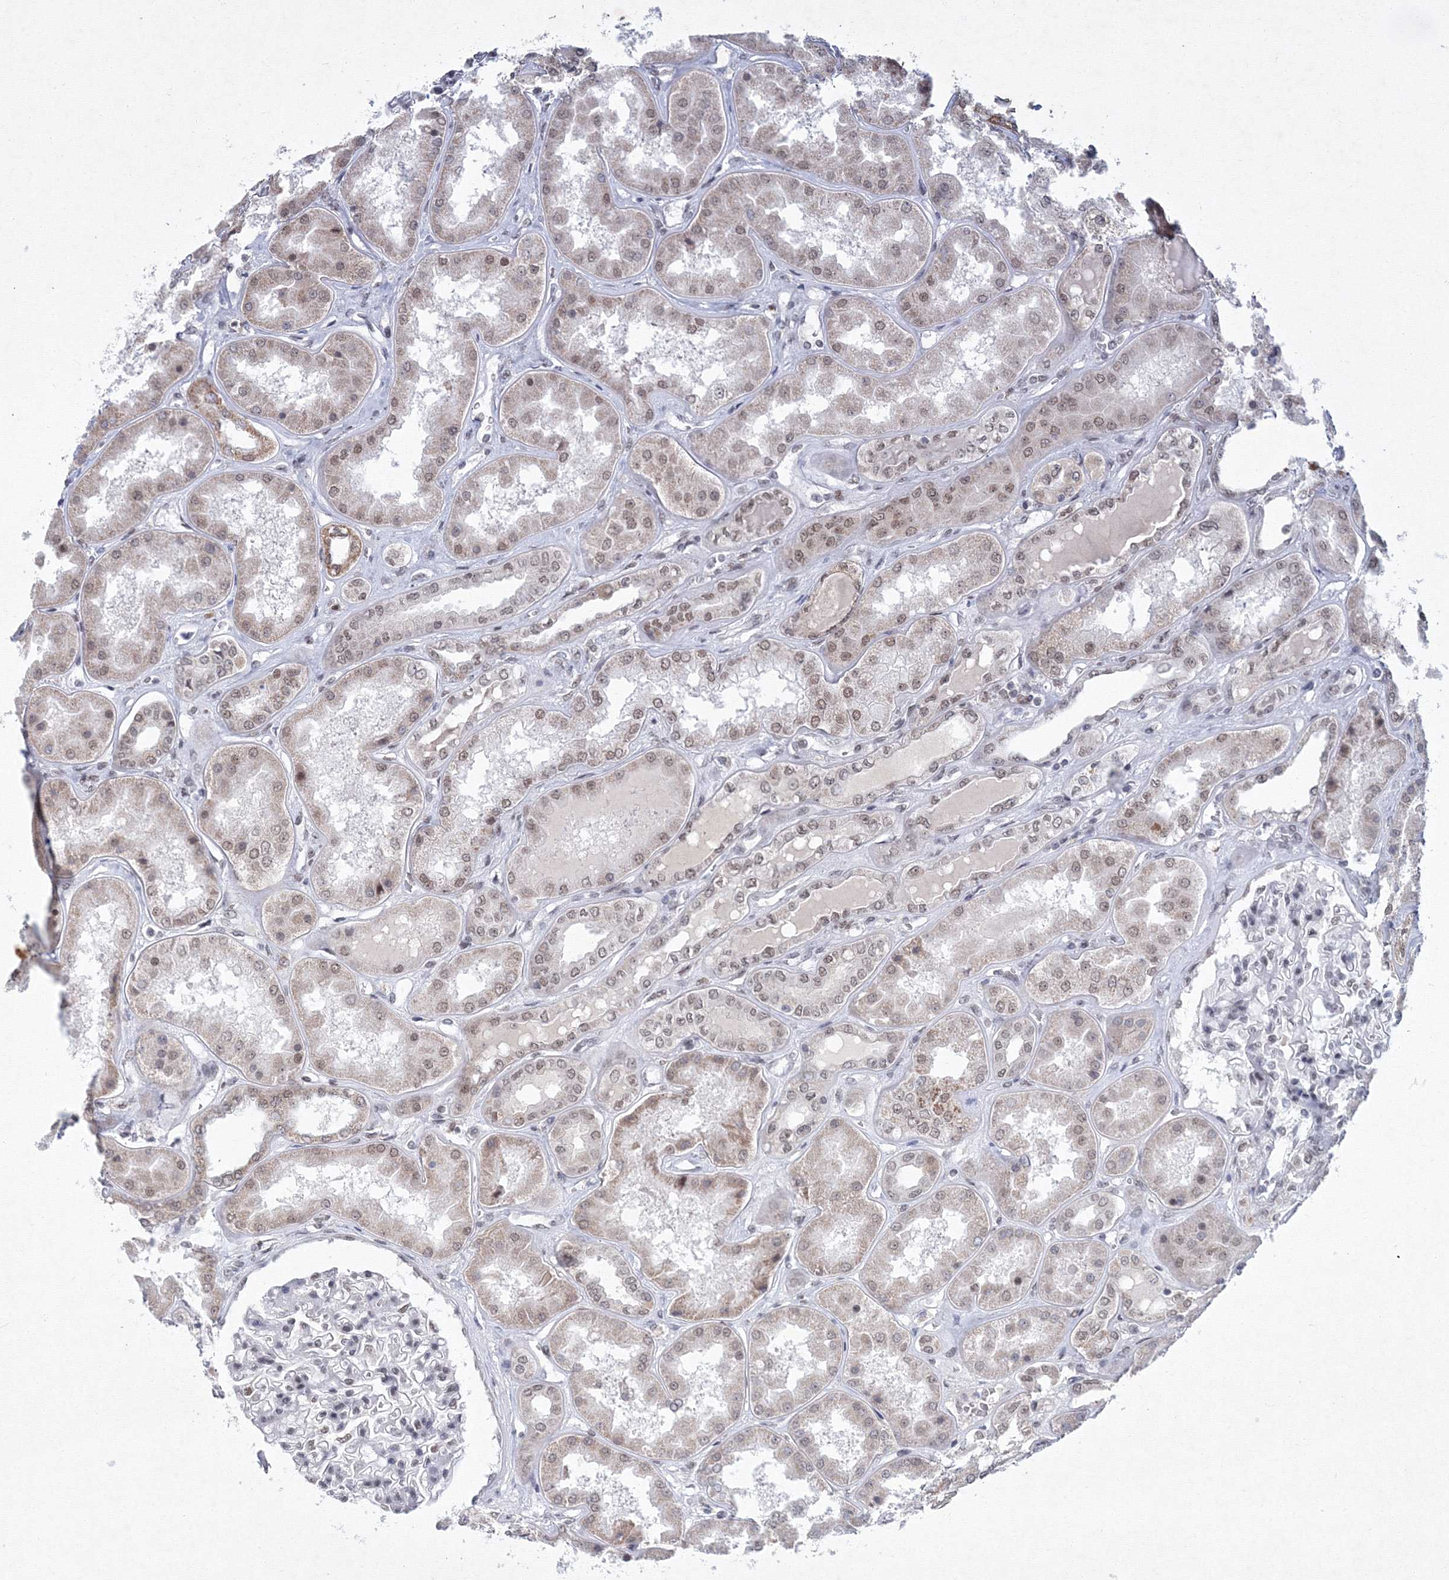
{"staining": {"intensity": "moderate", "quantity": "25%-75%", "location": "nuclear"}, "tissue": "kidney", "cell_type": "Cells in glomeruli", "image_type": "normal", "snomed": [{"axis": "morphology", "description": "Normal tissue, NOS"}, {"axis": "topography", "description": "Kidney"}], "caption": "Immunohistochemistry histopathology image of normal kidney: kidney stained using immunohistochemistry displays medium levels of moderate protein expression localized specifically in the nuclear of cells in glomeruli, appearing as a nuclear brown color.", "gene": "SF3B6", "patient": {"sex": "female", "age": 56}}